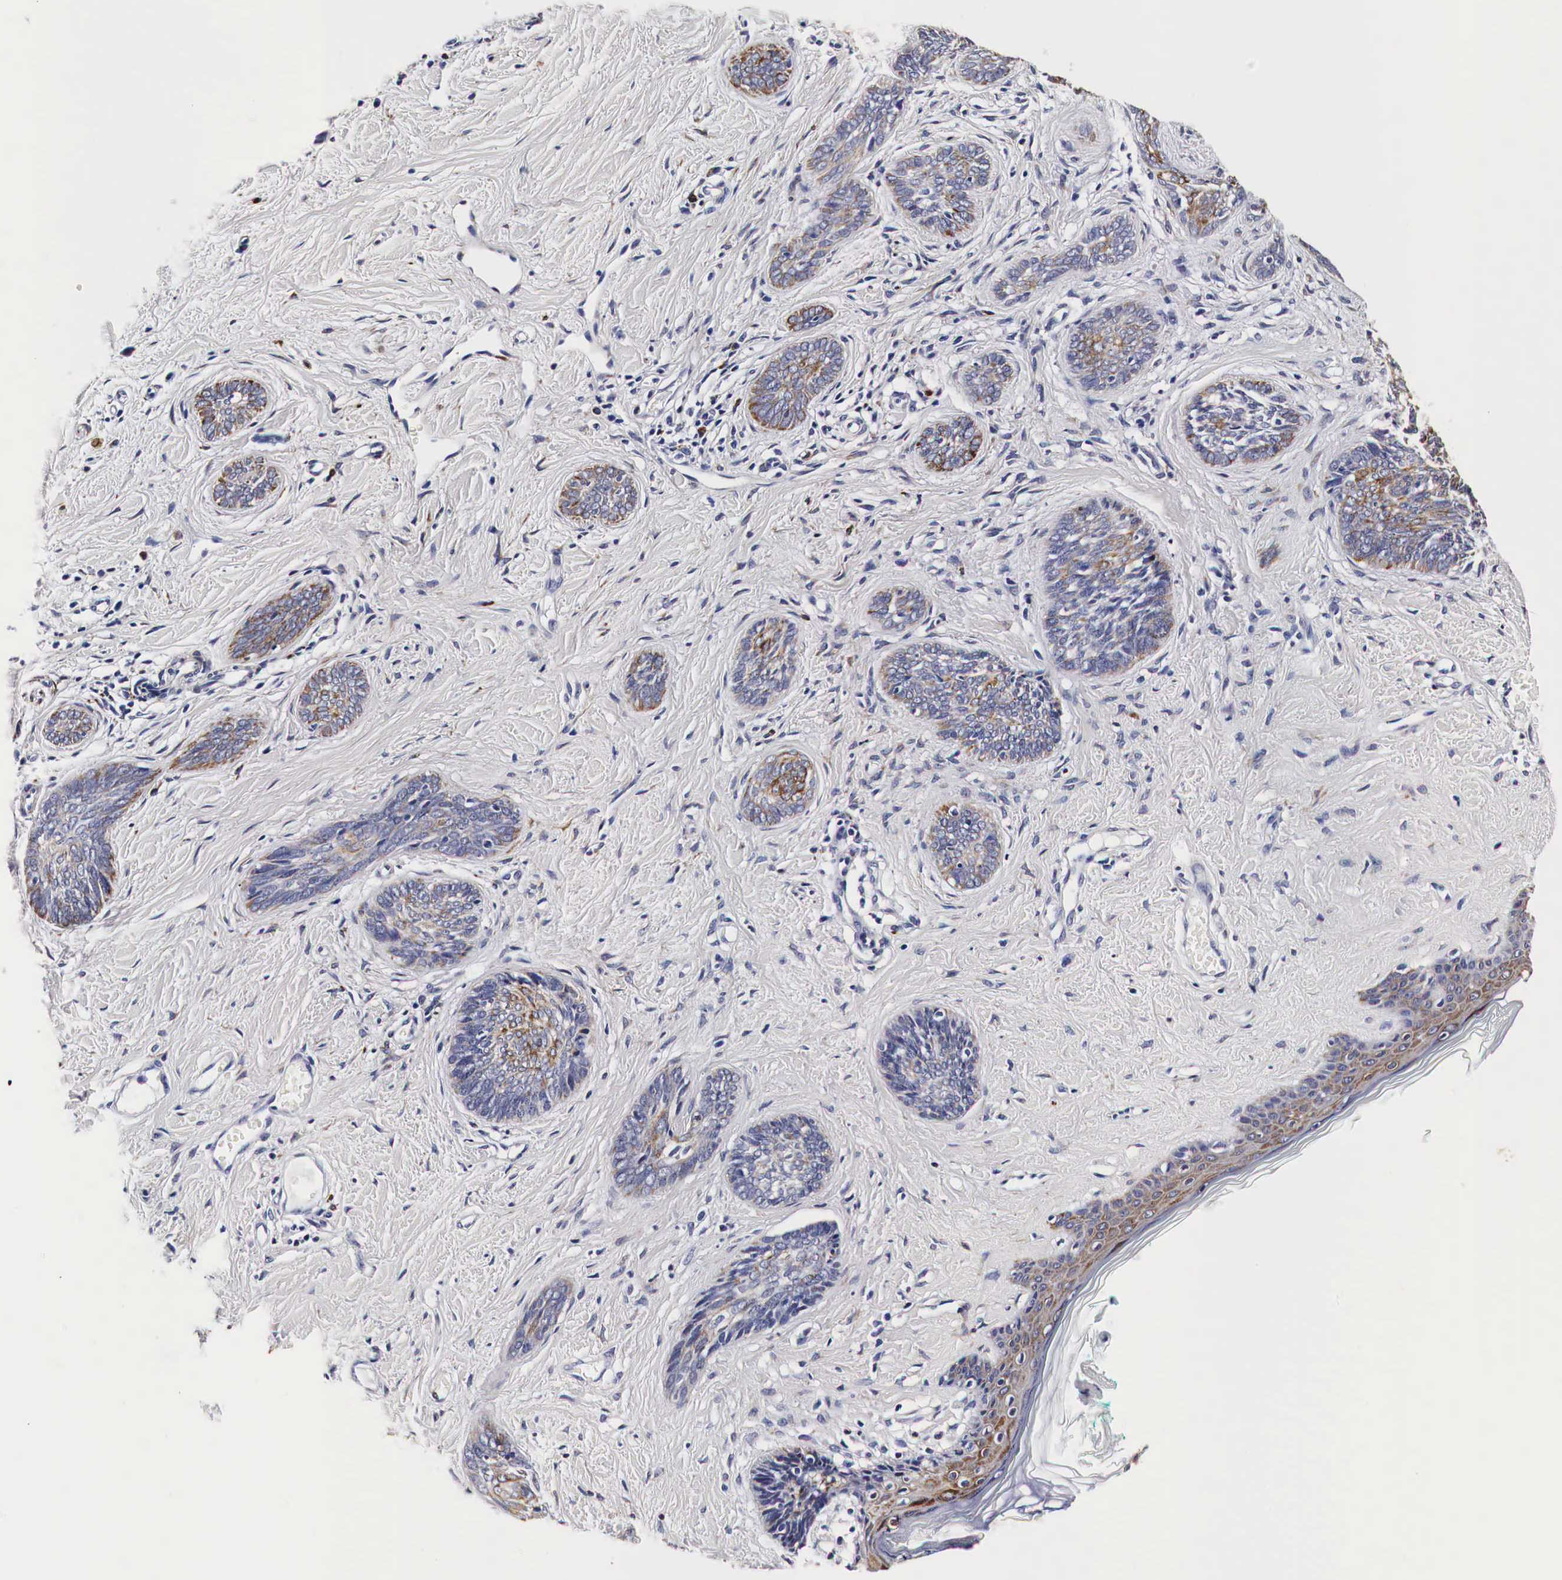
{"staining": {"intensity": "weak", "quantity": "25%-75%", "location": "cytoplasmic/membranous"}, "tissue": "skin cancer", "cell_type": "Tumor cells", "image_type": "cancer", "snomed": [{"axis": "morphology", "description": "Basal cell carcinoma"}, {"axis": "topography", "description": "Skin"}], "caption": "Skin cancer was stained to show a protein in brown. There is low levels of weak cytoplasmic/membranous staining in approximately 25%-75% of tumor cells. (DAB IHC with brightfield microscopy, high magnification).", "gene": "CKAP4", "patient": {"sex": "female", "age": 81}}